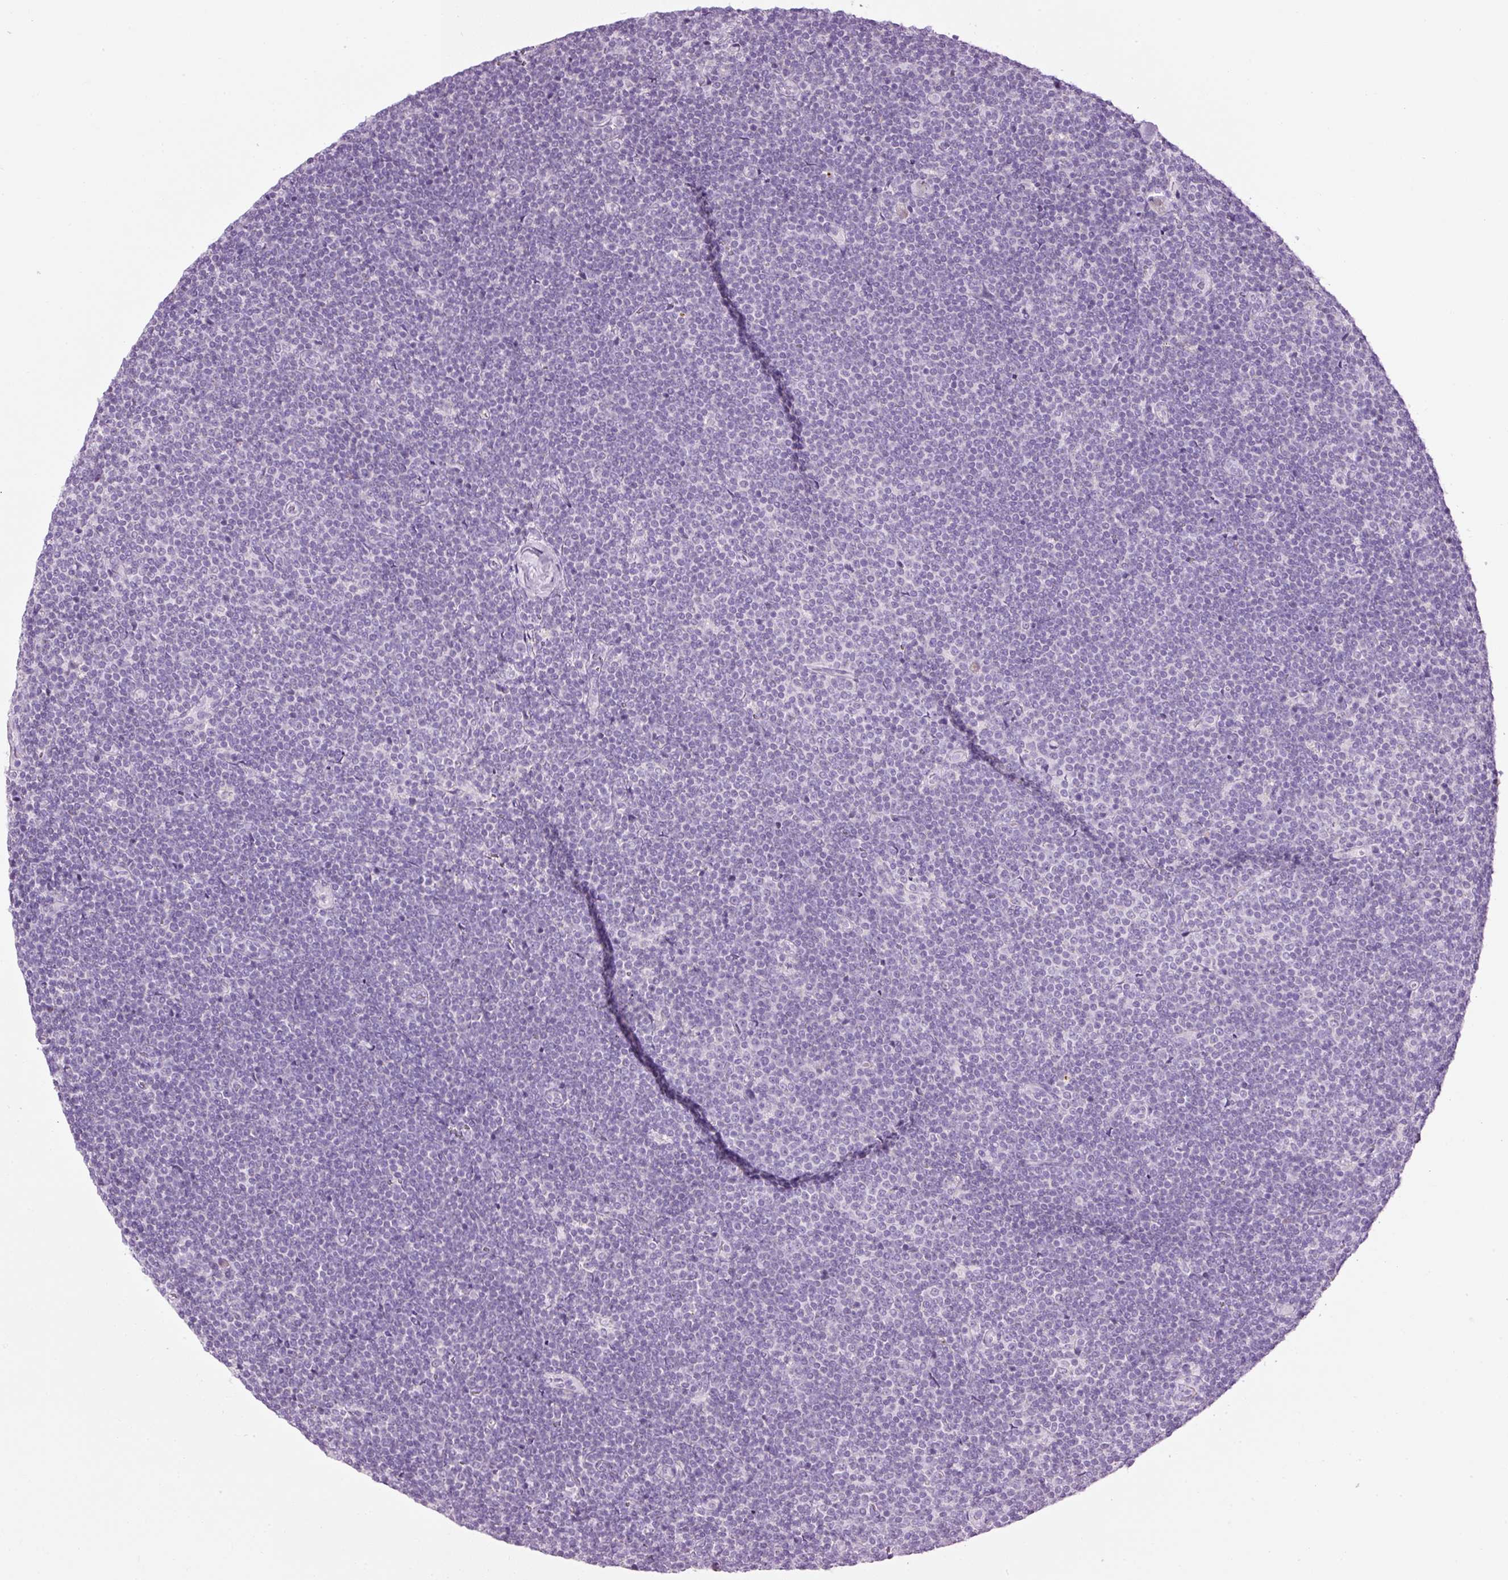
{"staining": {"intensity": "negative", "quantity": "none", "location": "none"}, "tissue": "lymphoma", "cell_type": "Tumor cells", "image_type": "cancer", "snomed": [{"axis": "morphology", "description": "Malignant lymphoma, non-Hodgkin's type, Low grade"}, {"axis": "topography", "description": "Lymph node"}], "caption": "Immunohistochemistry histopathology image of lymphoma stained for a protein (brown), which exhibits no staining in tumor cells.", "gene": "CARD16", "patient": {"sex": "male", "age": 48}}